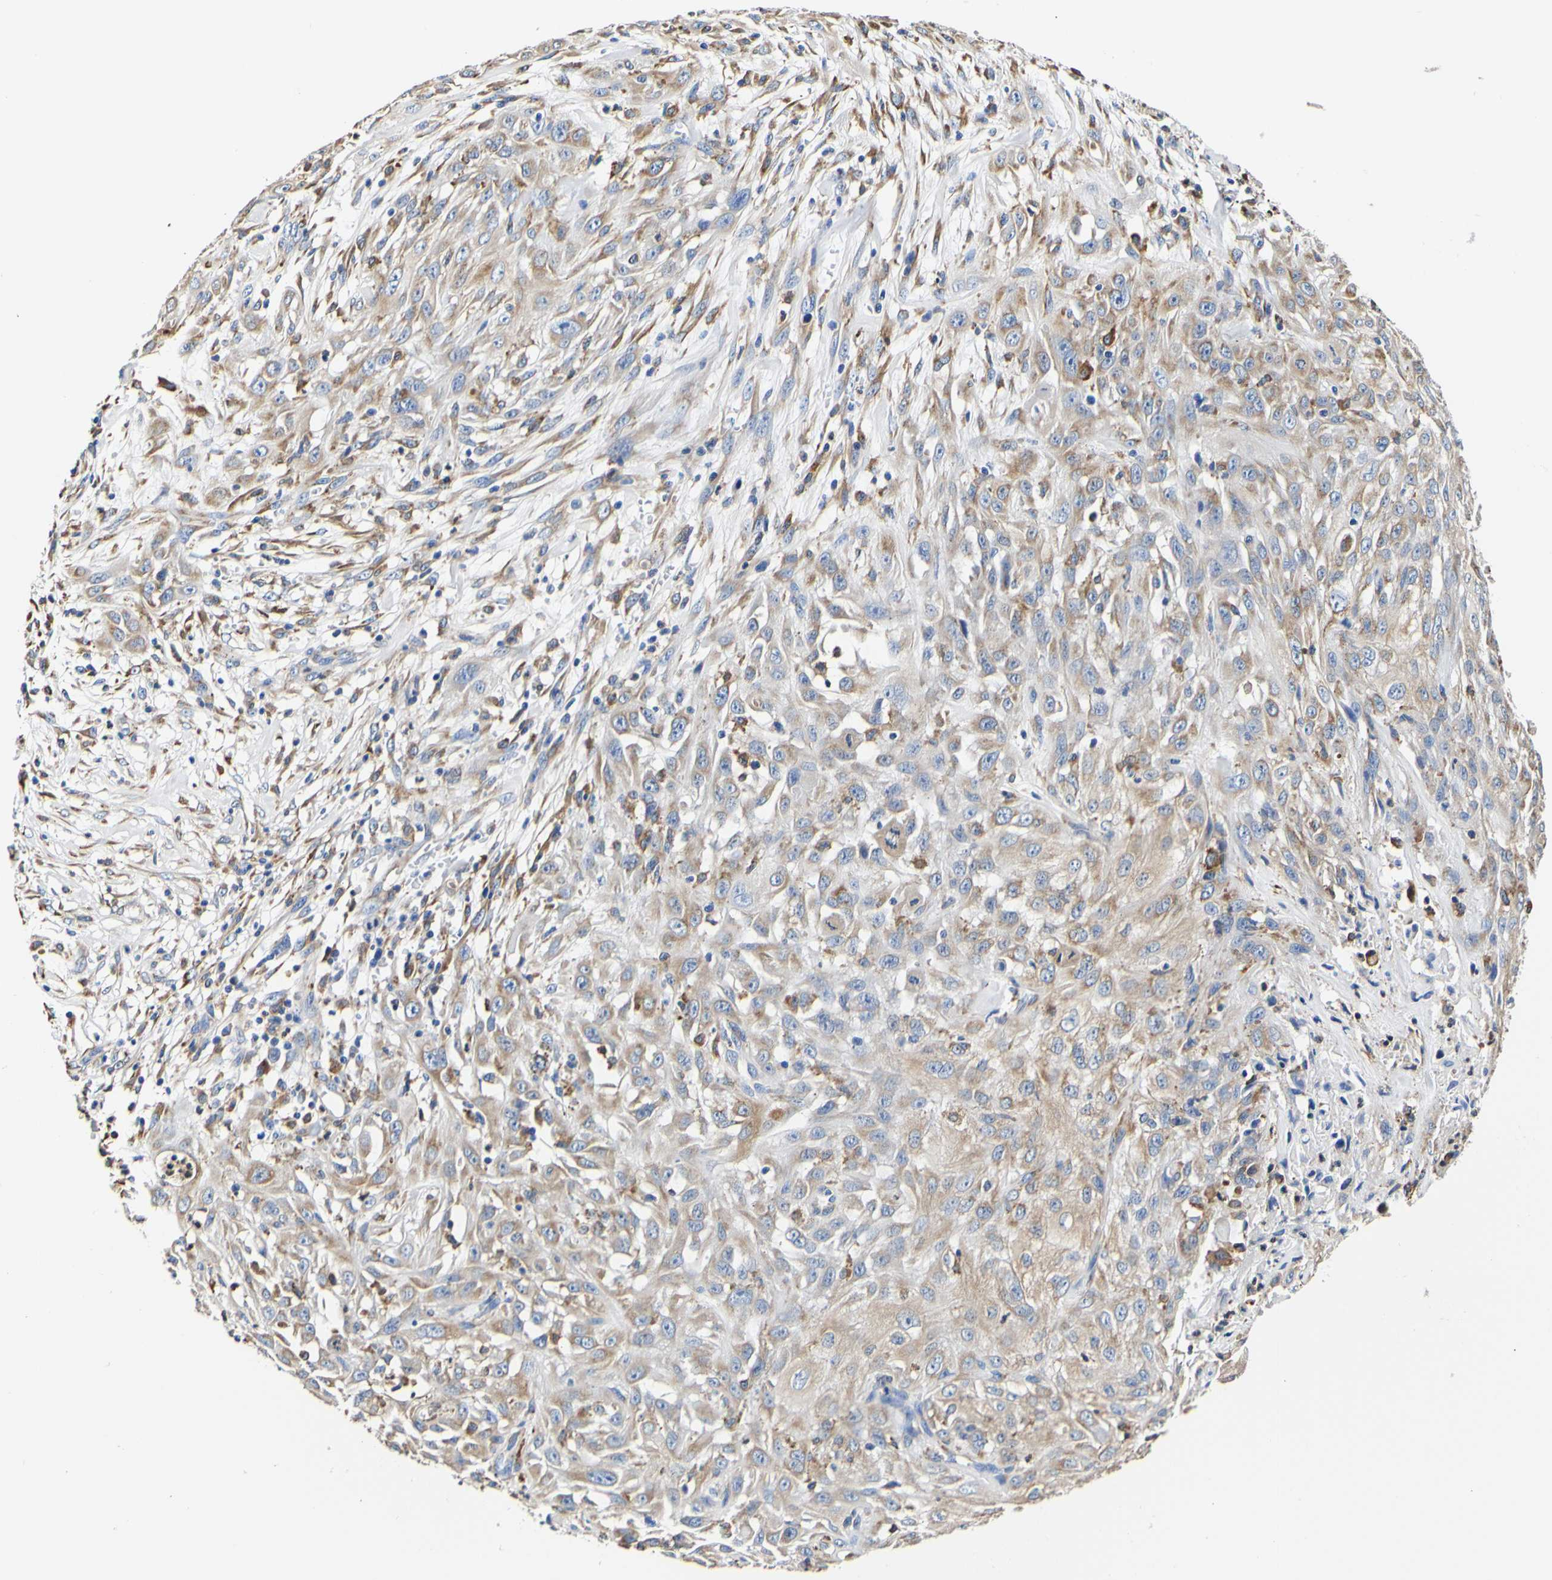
{"staining": {"intensity": "weak", "quantity": "25%-75%", "location": "cytoplasmic/membranous"}, "tissue": "skin cancer", "cell_type": "Tumor cells", "image_type": "cancer", "snomed": [{"axis": "morphology", "description": "Squamous cell carcinoma, NOS"}, {"axis": "topography", "description": "Skin"}], "caption": "Protein staining of squamous cell carcinoma (skin) tissue exhibits weak cytoplasmic/membranous expression in about 25%-75% of tumor cells. Using DAB (3,3'-diaminobenzidine) (brown) and hematoxylin (blue) stains, captured at high magnification using brightfield microscopy.", "gene": "P4HB", "patient": {"sex": "male", "age": 75}}